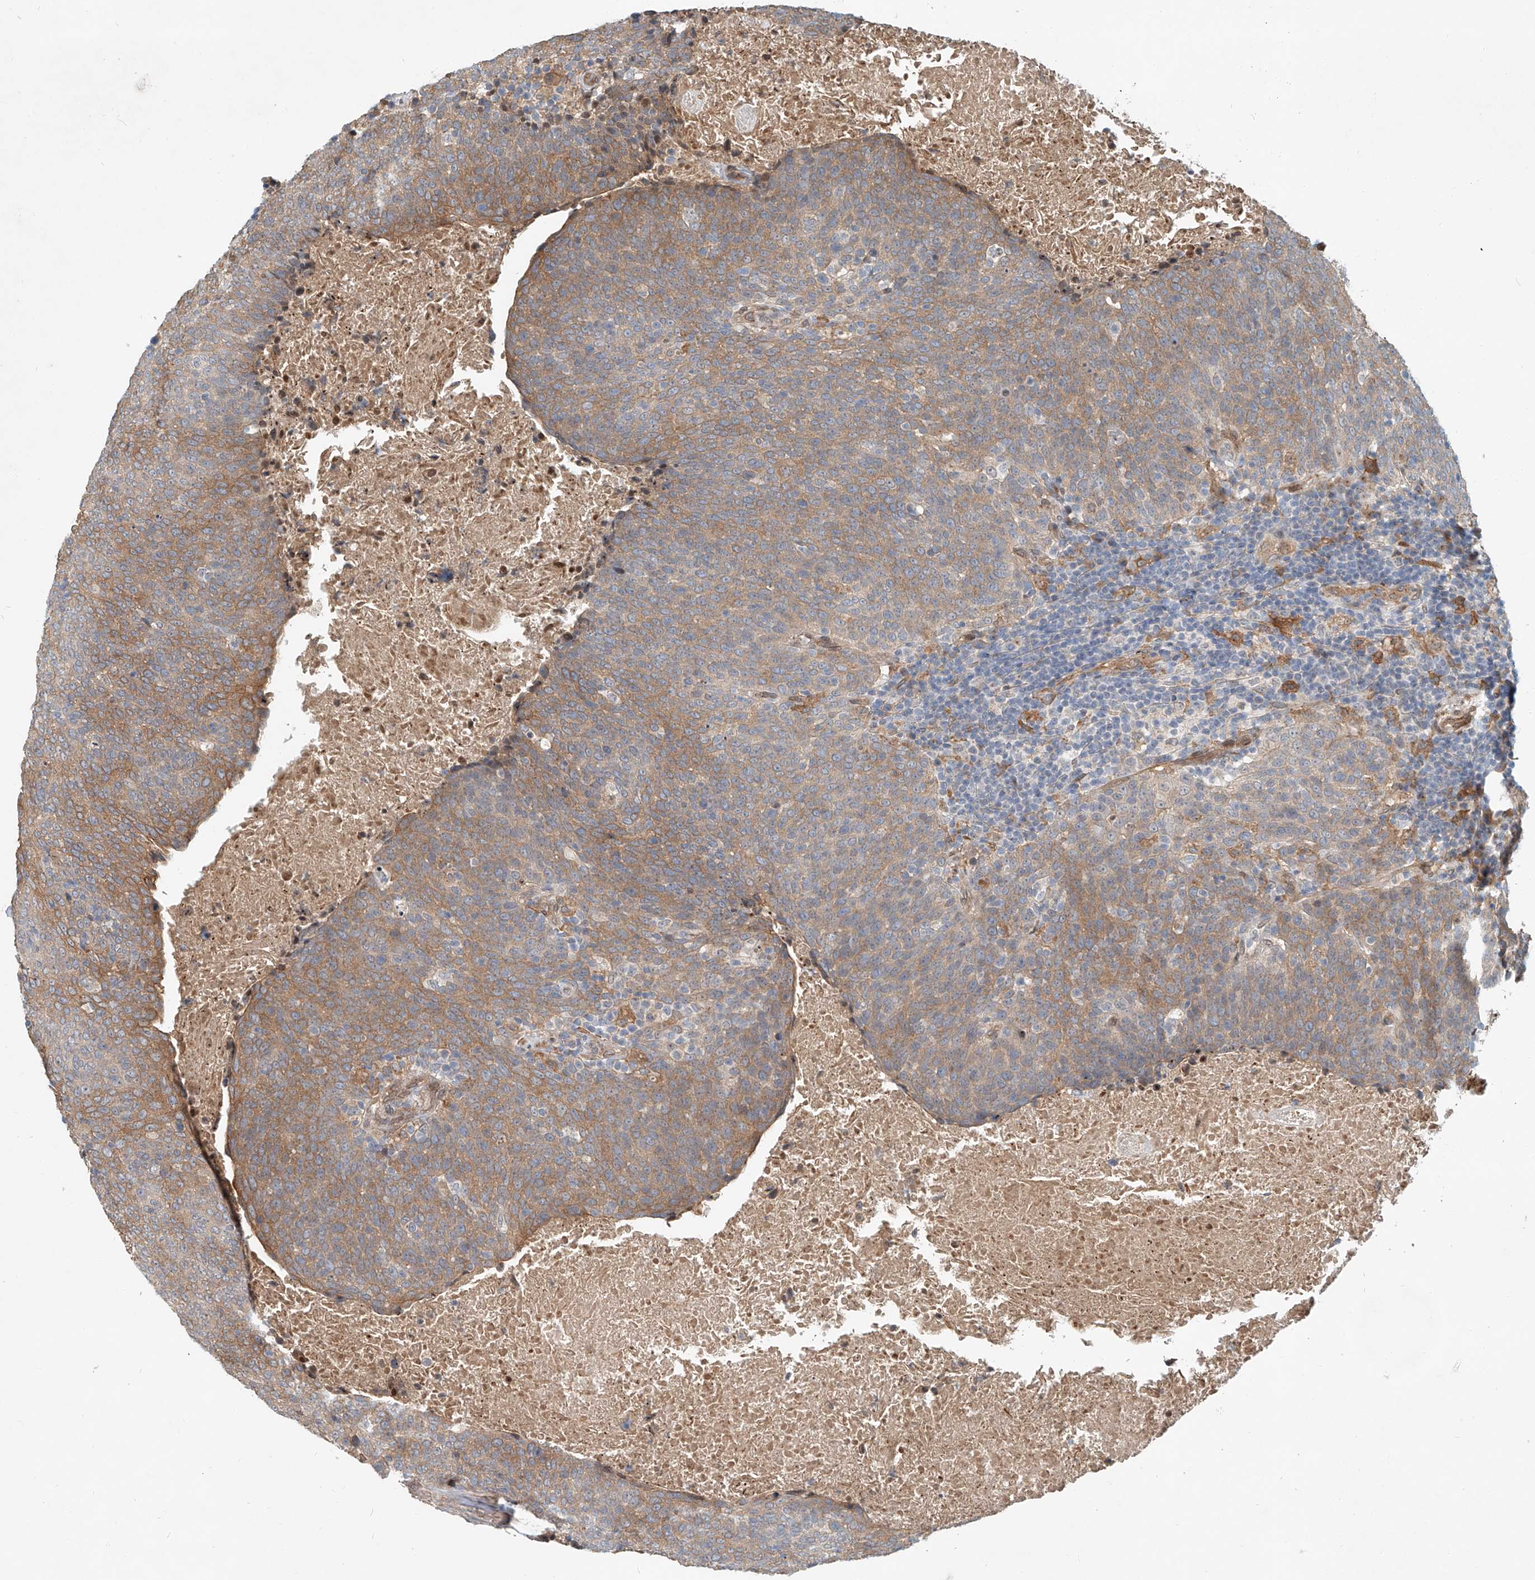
{"staining": {"intensity": "moderate", "quantity": ">75%", "location": "cytoplasmic/membranous"}, "tissue": "head and neck cancer", "cell_type": "Tumor cells", "image_type": "cancer", "snomed": [{"axis": "morphology", "description": "Squamous cell carcinoma, NOS"}, {"axis": "morphology", "description": "Squamous cell carcinoma, metastatic, NOS"}, {"axis": "topography", "description": "Lymph node"}, {"axis": "topography", "description": "Head-Neck"}], "caption": "Human head and neck squamous cell carcinoma stained with a brown dye displays moderate cytoplasmic/membranous positive staining in about >75% of tumor cells.", "gene": "SASH1", "patient": {"sex": "male", "age": 62}}